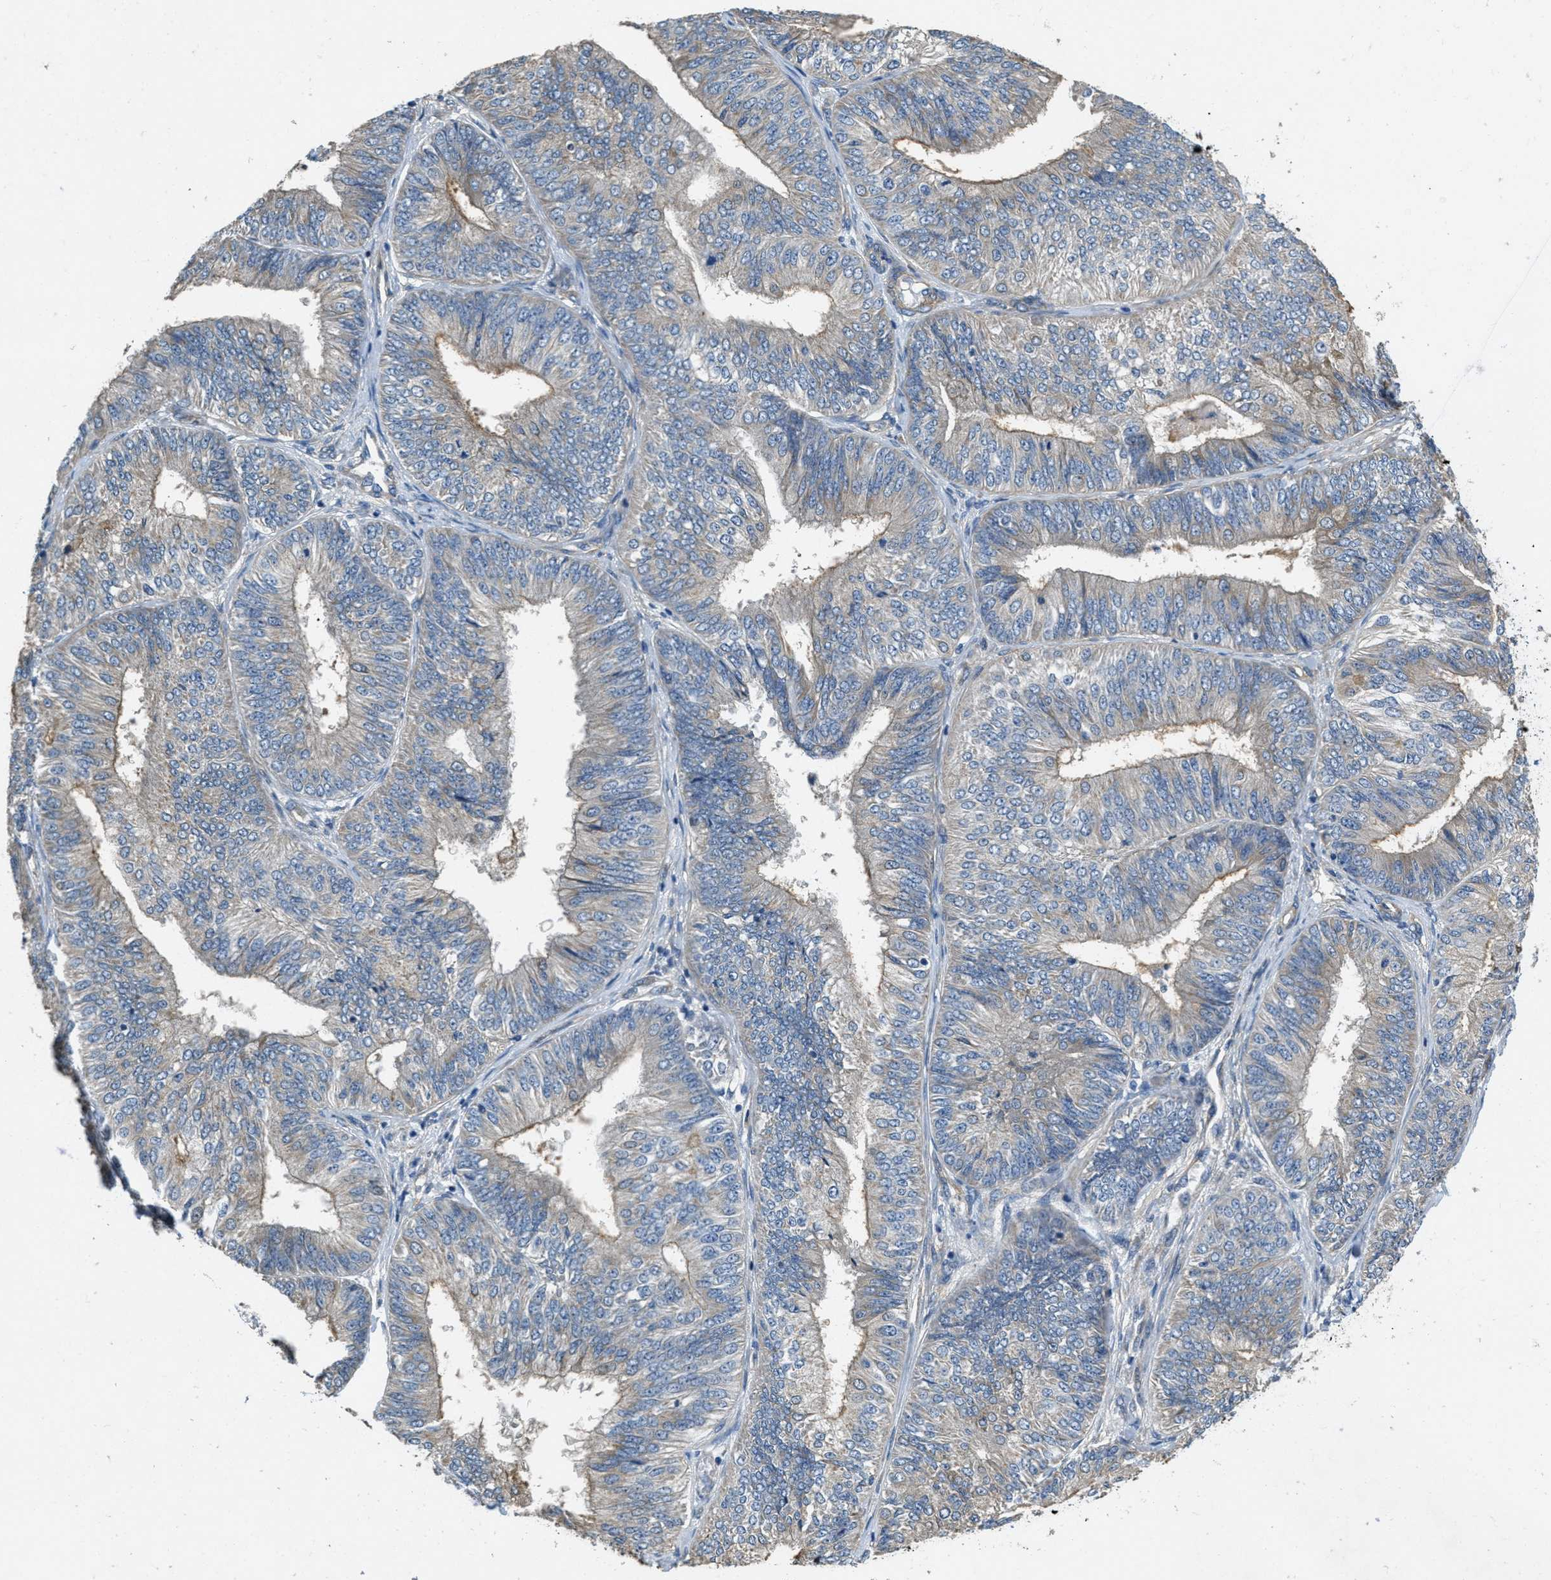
{"staining": {"intensity": "weak", "quantity": "<25%", "location": "cytoplasmic/membranous"}, "tissue": "endometrial cancer", "cell_type": "Tumor cells", "image_type": "cancer", "snomed": [{"axis": "morphology", "description": "Adenocarcinoma, NOS"}, {"axis": "topography", "description": "Endometrium"}], "caption": "Photomicrograph shows no protein expression in tumor cells of adenocarcinoma (endometrial) tissue.", "gene": "TOMM70", "patient": {"sex": "female", "age": 58}}